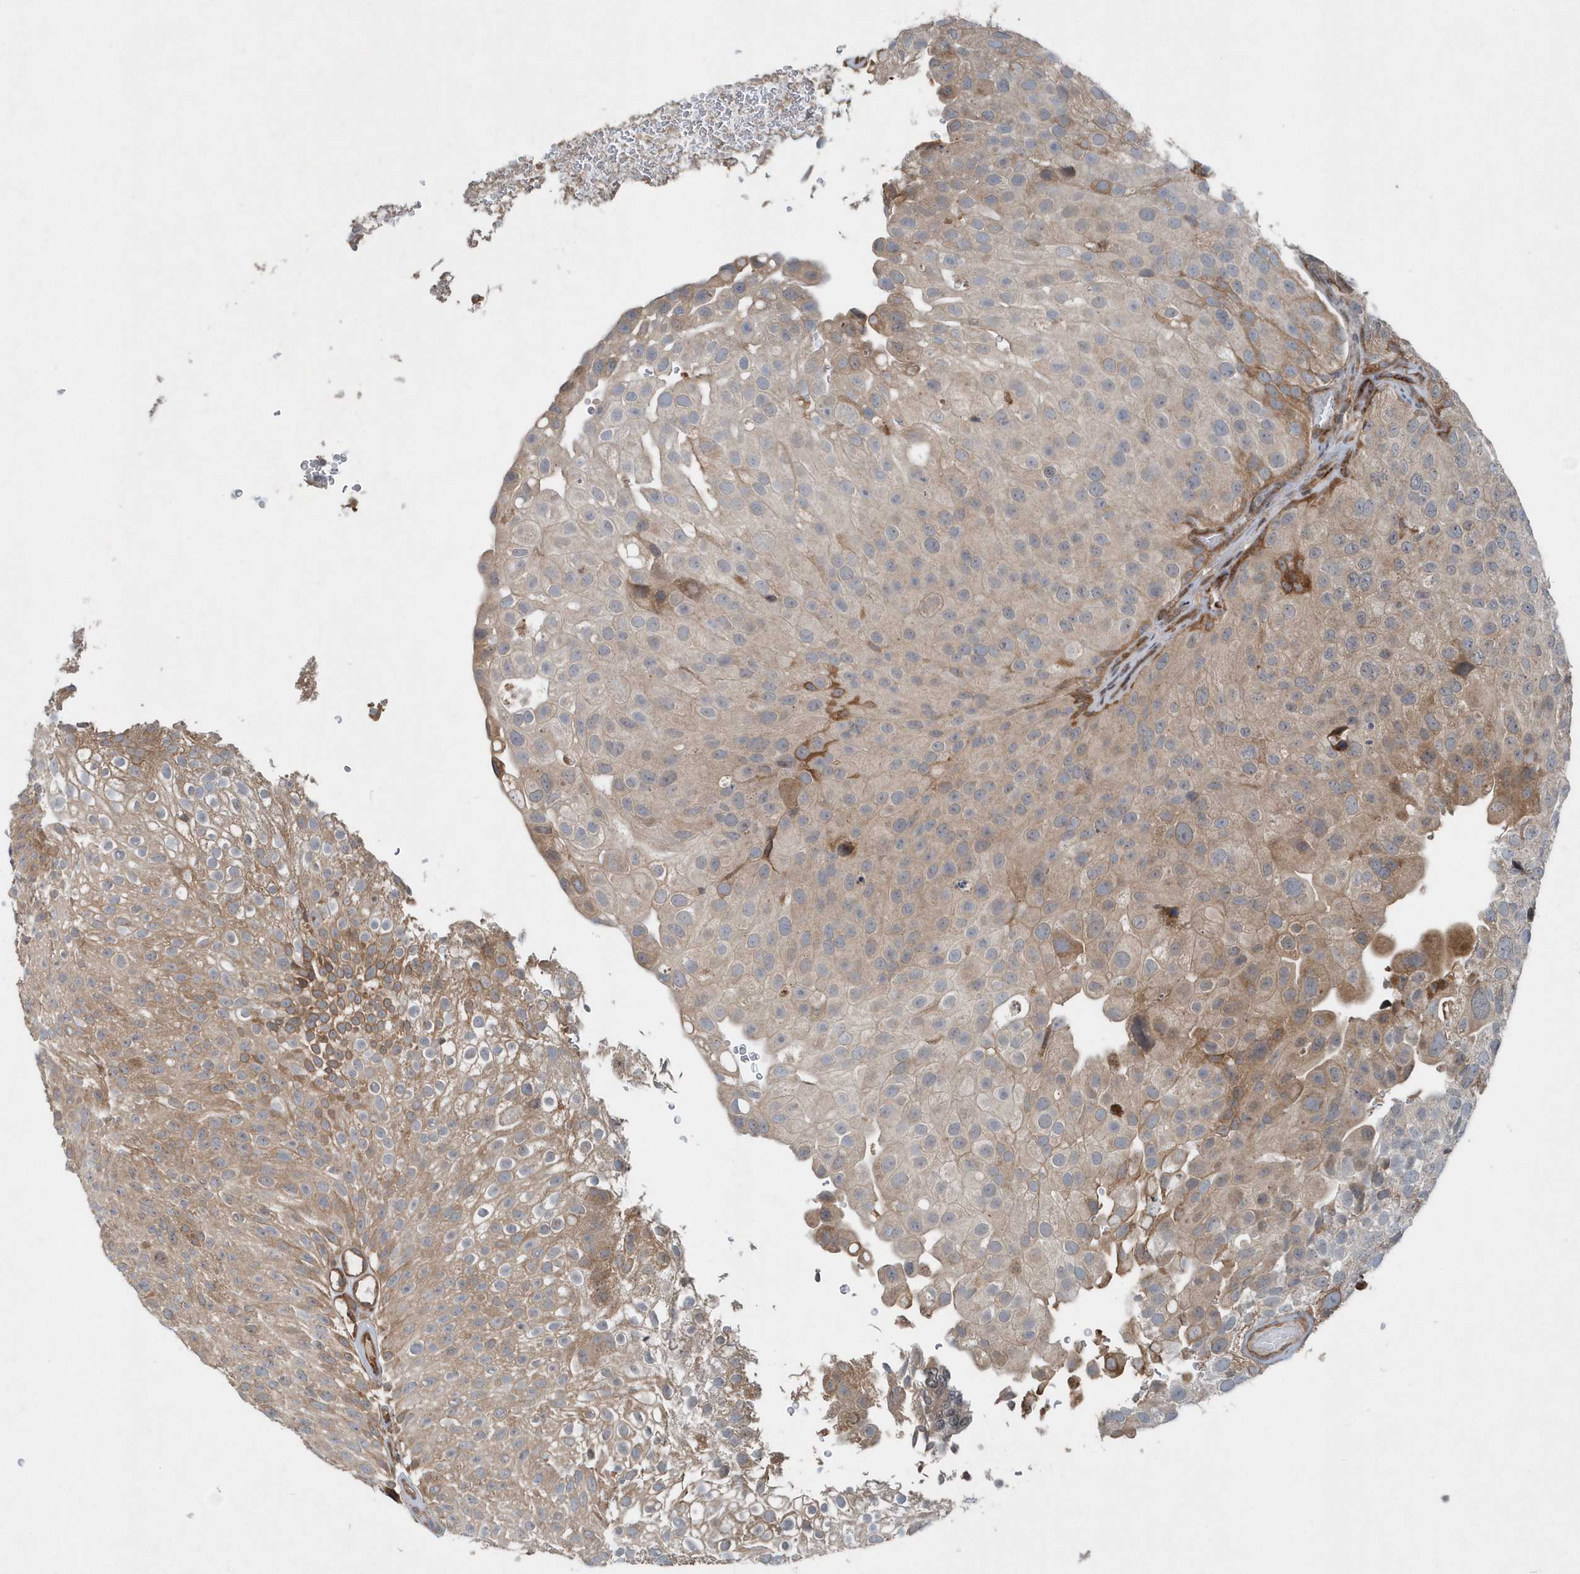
{"staining": {"intensity": "moderate", "quantity": "<25%", "location": "cytoplasmic/membranous"}, "tissue": "urothelial cancer", "cell_type": "Tumor cells", "image_type": "cancer", "snomed": [{"axis": "morphology", "description": "Urothelial carcinoma, Low grade"}, {"axis": "topography", "description": "Urinary bladder"}], "caption": "Protein expression analysis of human urothelial cancer reveals moderate cytoplasmic/membranous staining in about <25% of tumor cells.", "gene": "MCC", "patient": {"sex": "male", "age": 78}}